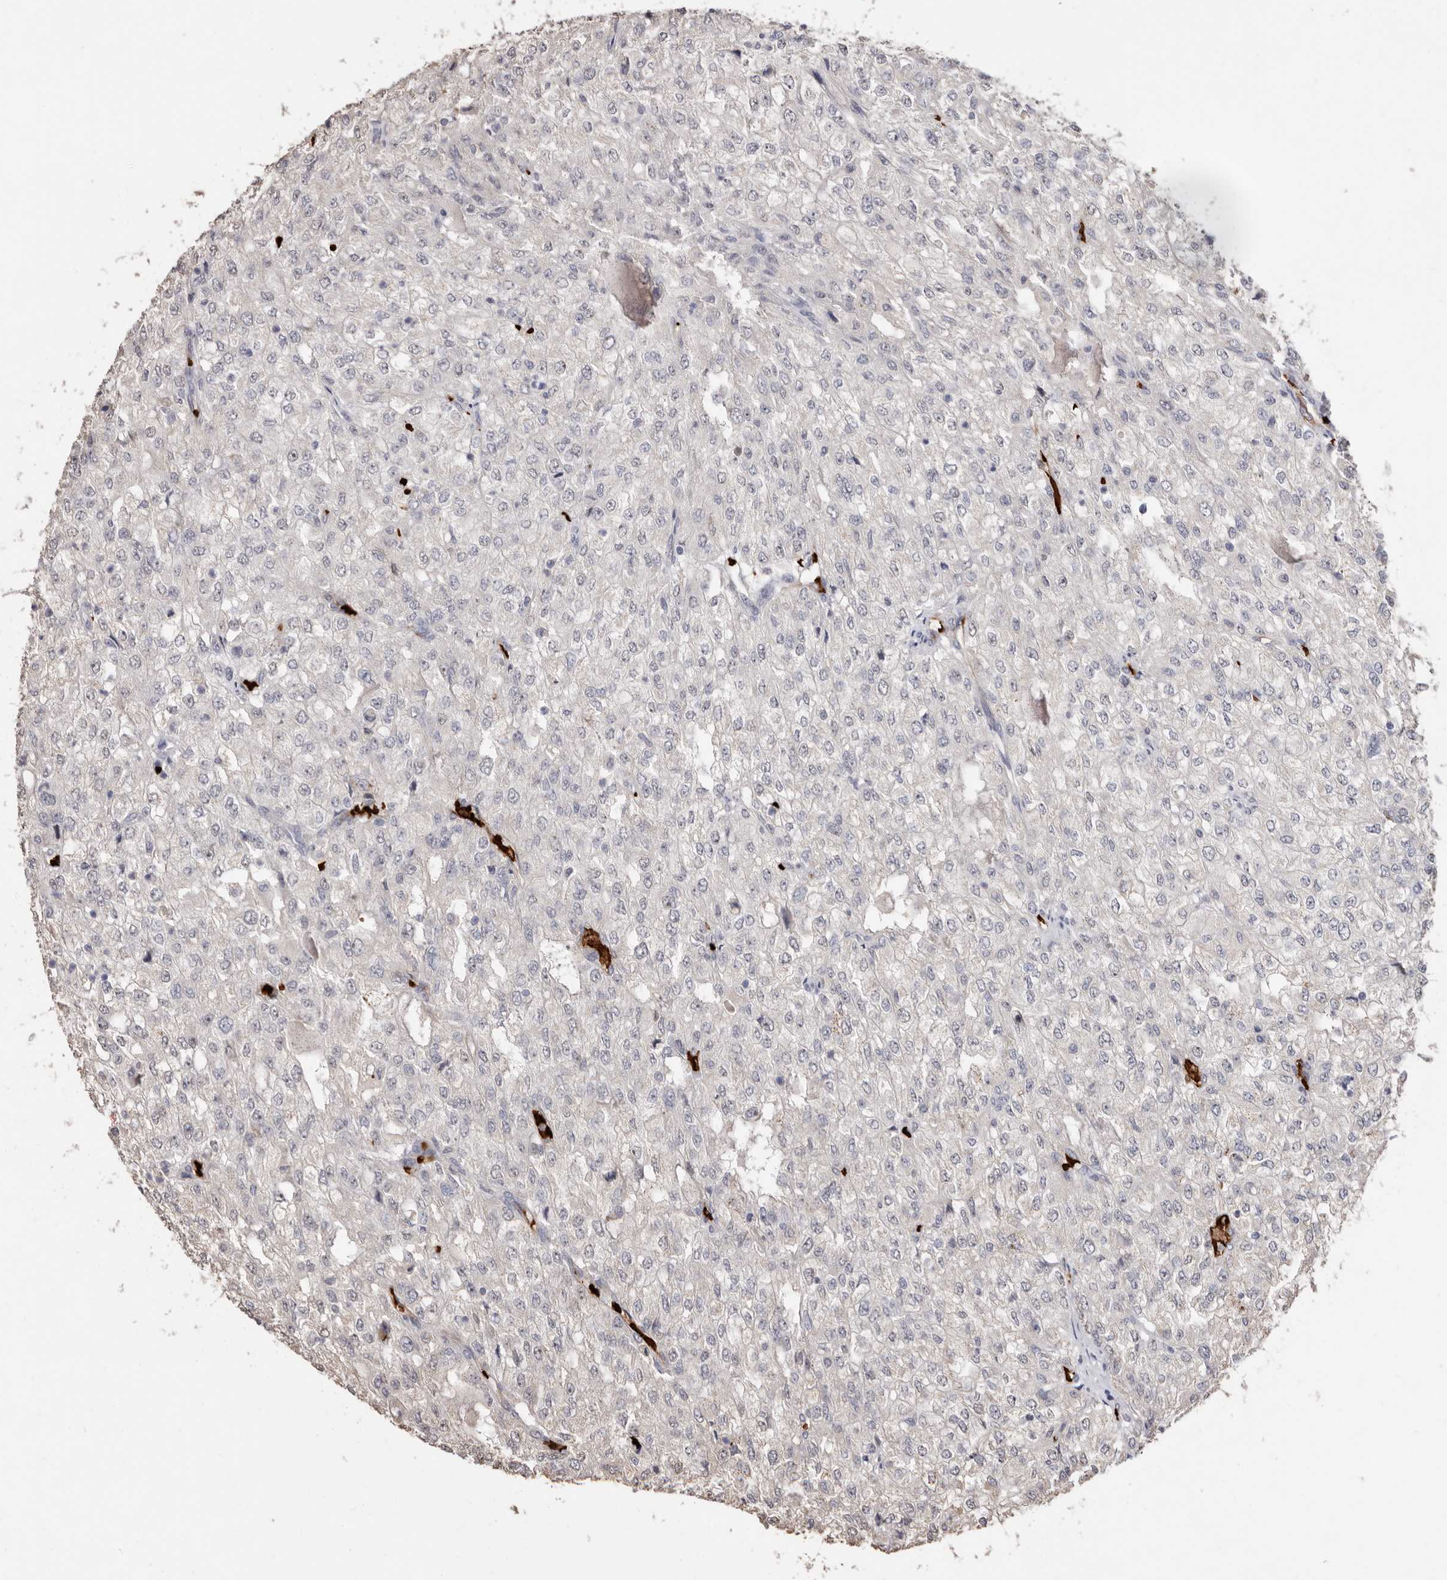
{"staining": {"intensity": "negative", "quantity": "none", "location": "none"}, "tissue": "renal cancer", "cell_type": "Tumor cells", "image_type": "cancer", "snomed": [{"axis": "morphology", "description": "Adenocarcinoma, NOS"}, {"axis": "topography", "description": "Kidney"}], "caption": "Tumor cells are negative for brown protein staining in renal cancer.", "gene": "GRAMD2A", "patient": {"sex": "female", "age": 54}}